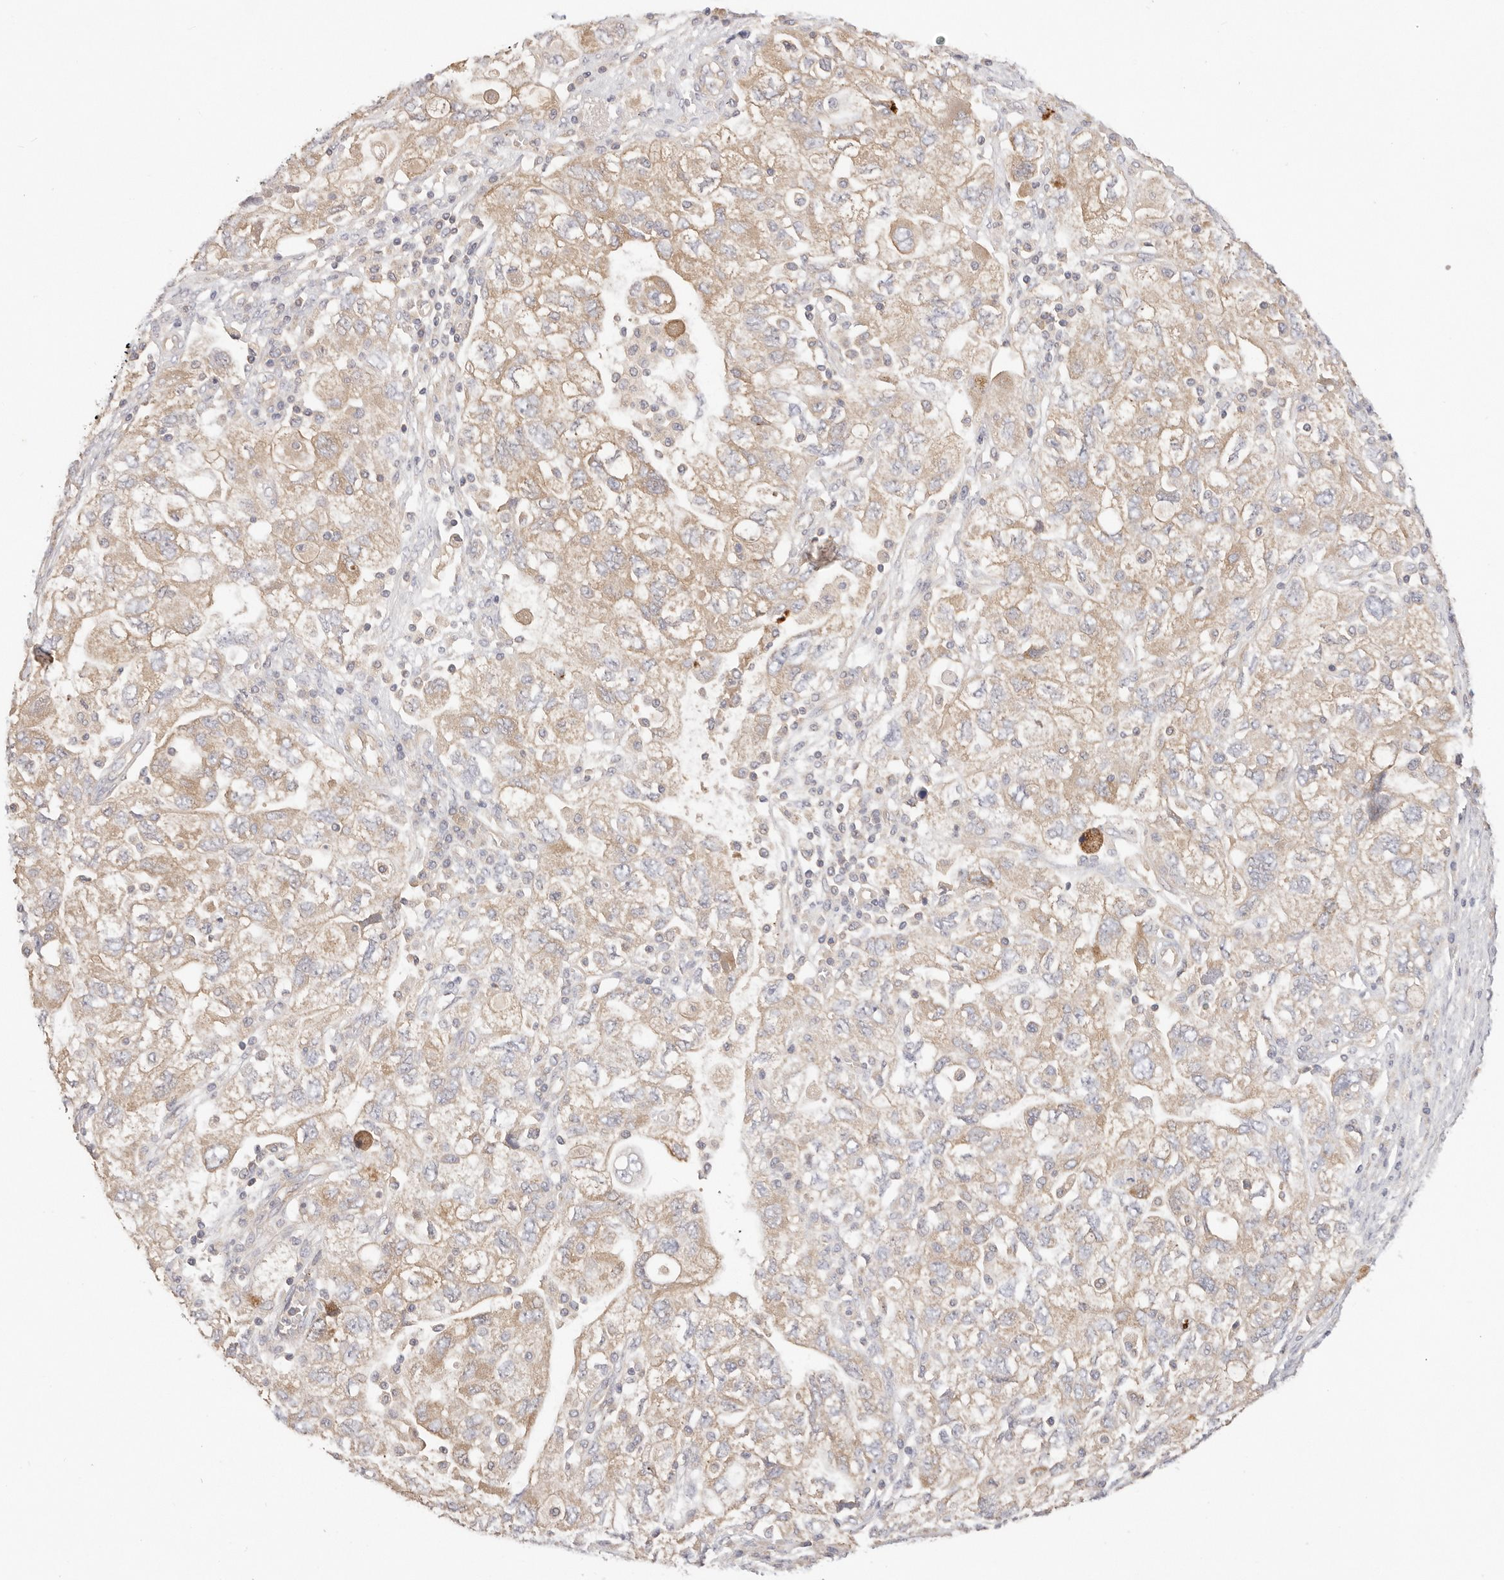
{"staining": {"intensity": "weak", "quantity": ">75%", "location": "cytoplasmic/membranous"}, "tissue": "ovarian cancer", "cell_type": "Tumor cells", "image_type": "cancer", "snomed": [{"axis": "morphology", "description": "Carcinoma, NOS"}, {"axis": "morphology", "description": "Cystadenocarcinoma, serous, NOS"}, {"axis": "topography", "description": "Ovary"}], "caption": "An IHC photomicrograph of tumor tissue is shown. Protein staining in brown shows weak cytoplasmic/membranous positivity in ovarian cancer (carcinoma) within tumor cells.", "gene": "KCMF1", "patient": {"sex": "female", "age": 69}}